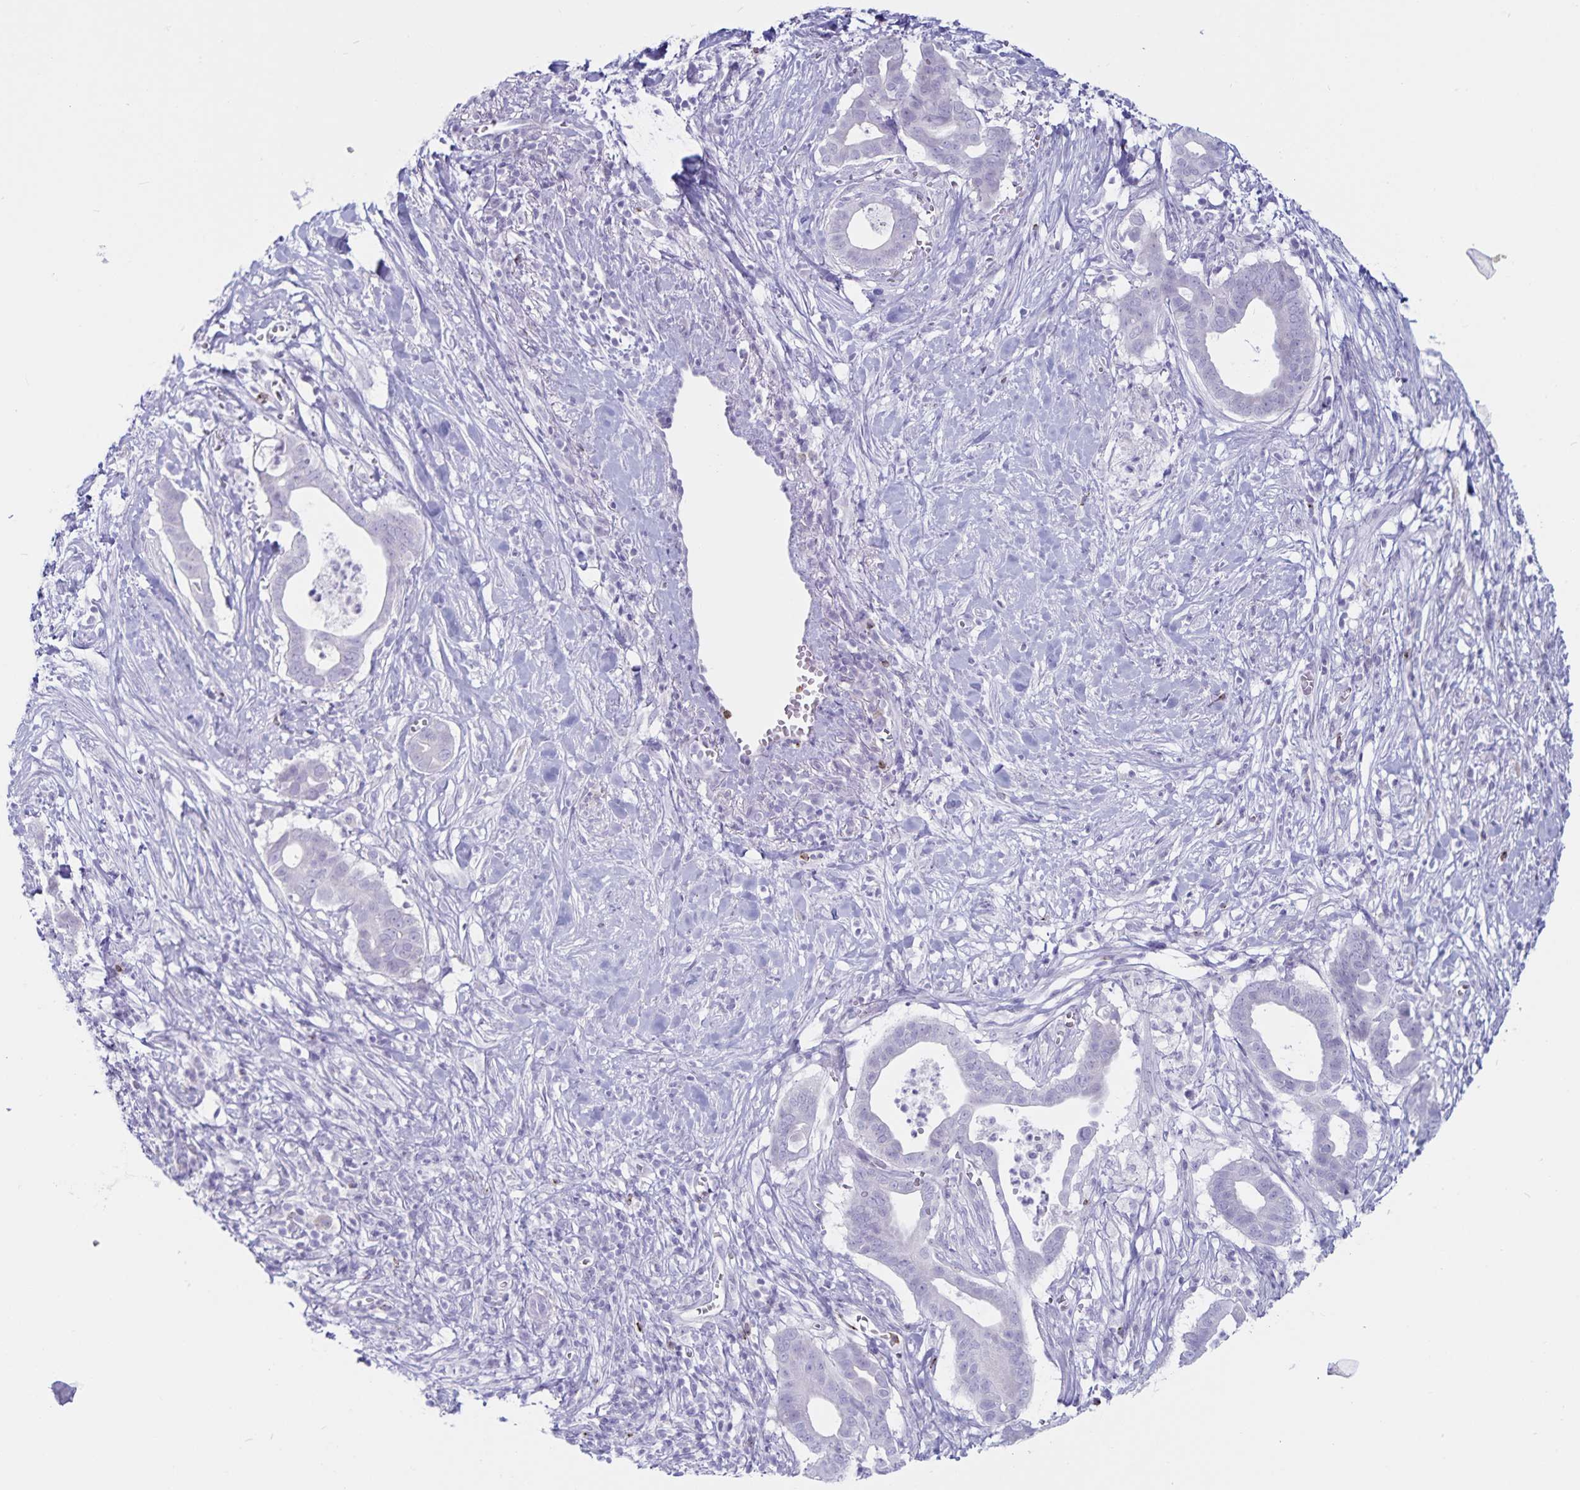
{"staining": {"intensity": "negative", "quantity": "none", "location": "none"}, "tissue": "pancreatic cancer", "cell_type": "Tumor cells", "image_type": "cancer", "snomed": [{"axis": "morphology", "description": "Adenocarcinoma, NOS"}, {"axis": "topography", "description": "Pancreas"}], "caption": "The immunohistochemistry (IHC) photomicrograph has no significant positivity in tumor cells of pancreatic cancer (adenocarcinoma) tissue.", "gene": "GNLY", "patient": {"sex": "male", "age": 61}}